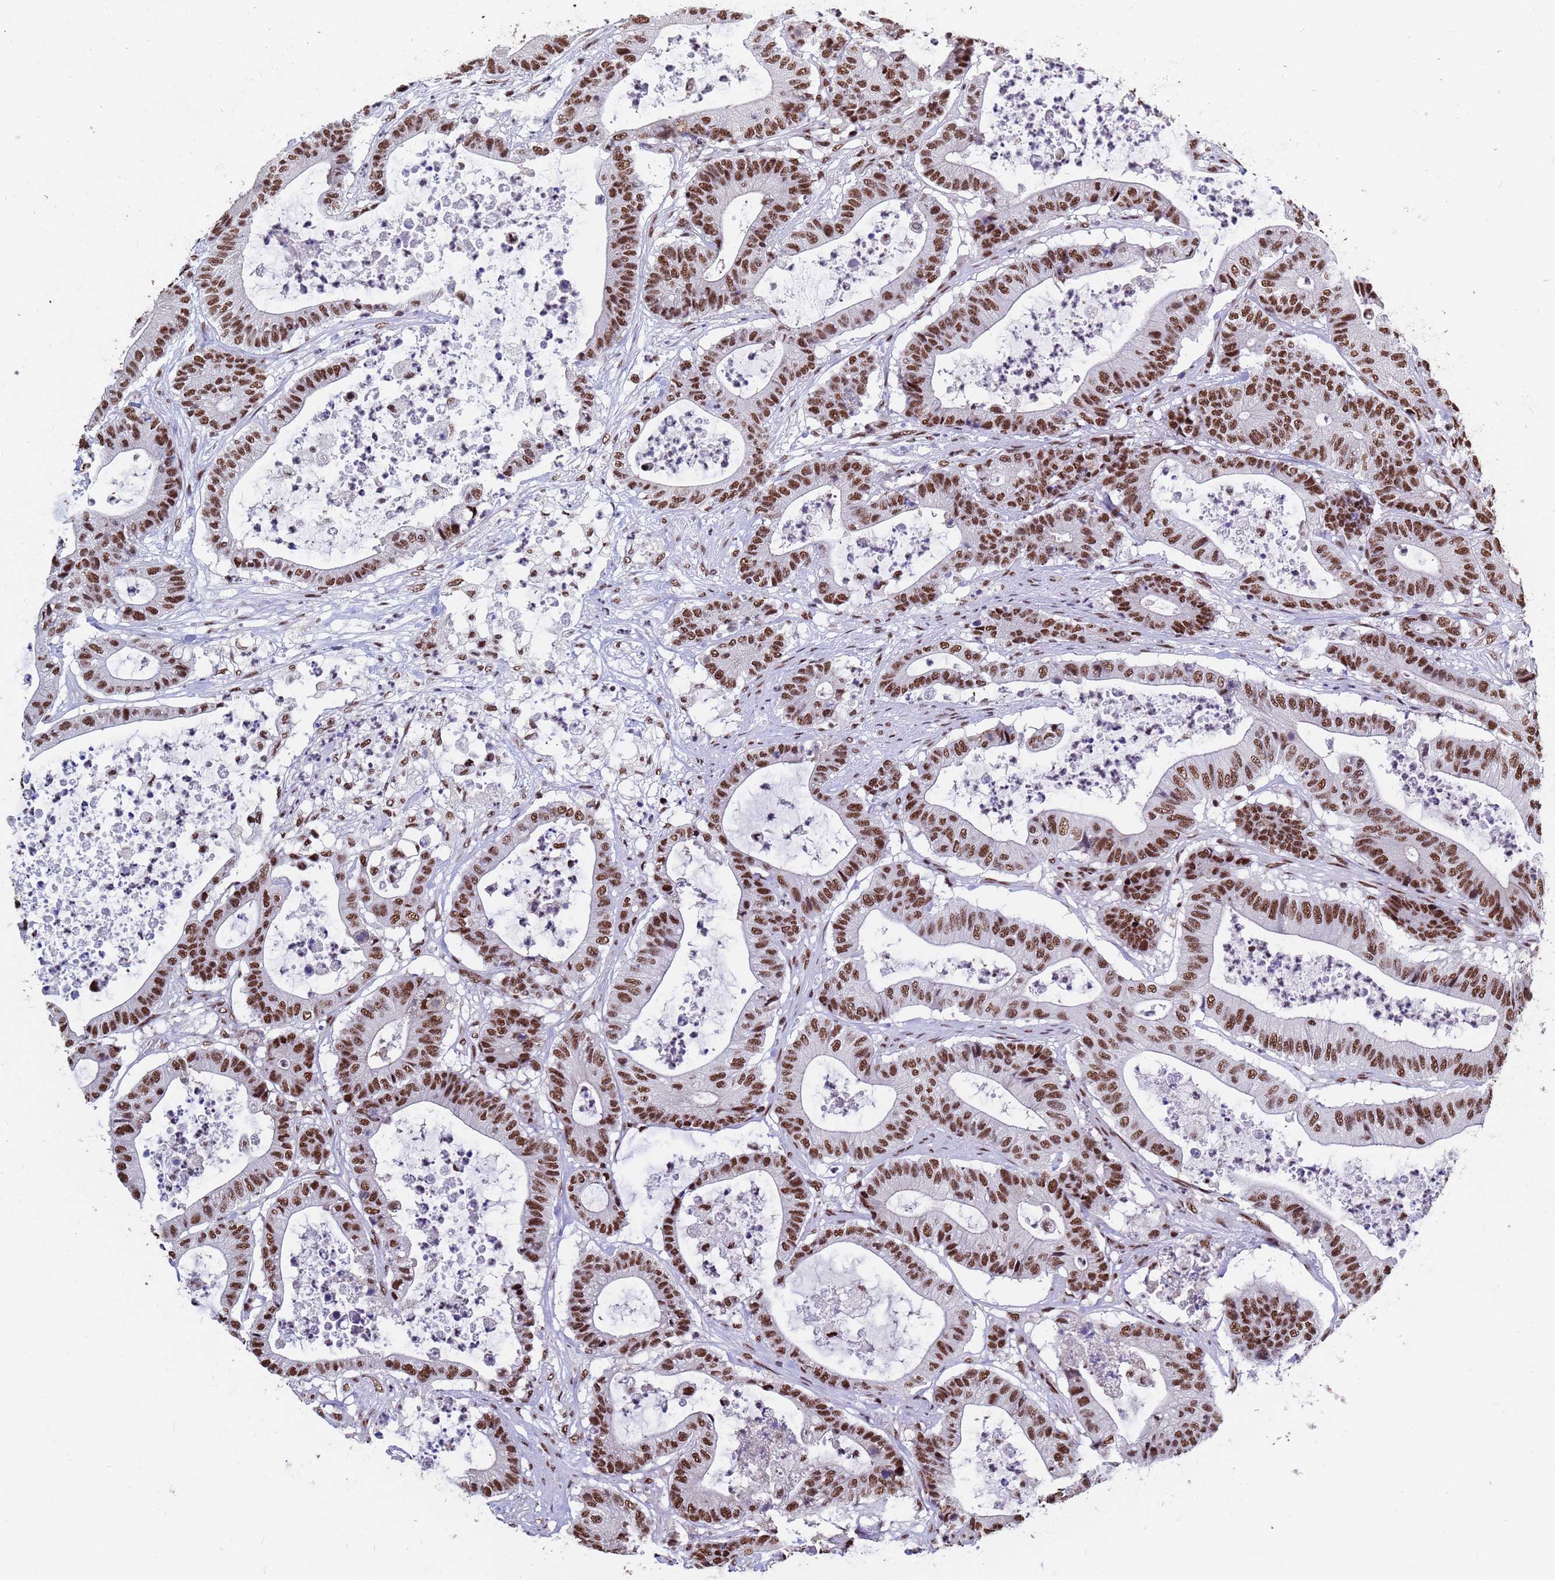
{"staining": {"intensity": "strong", "quantity": ">75%", "location": "nuclear"}, "tissue": "colorectal cancer", "cell_type": "Tumor cells", "image_type": "cancer", "snomed": [{"axis": "morphology", "description": "Adenocarcinoma, NOS"}, {"axis": "topography", "description": "Colon"}], "caption": "Protein expression analysis of human colorectal adenocarcinoma reveals strong nuclear staining in about >75% of tumor cells.", "gene": "SF3B2", "patient": {"sex": "female", "age": 84}}